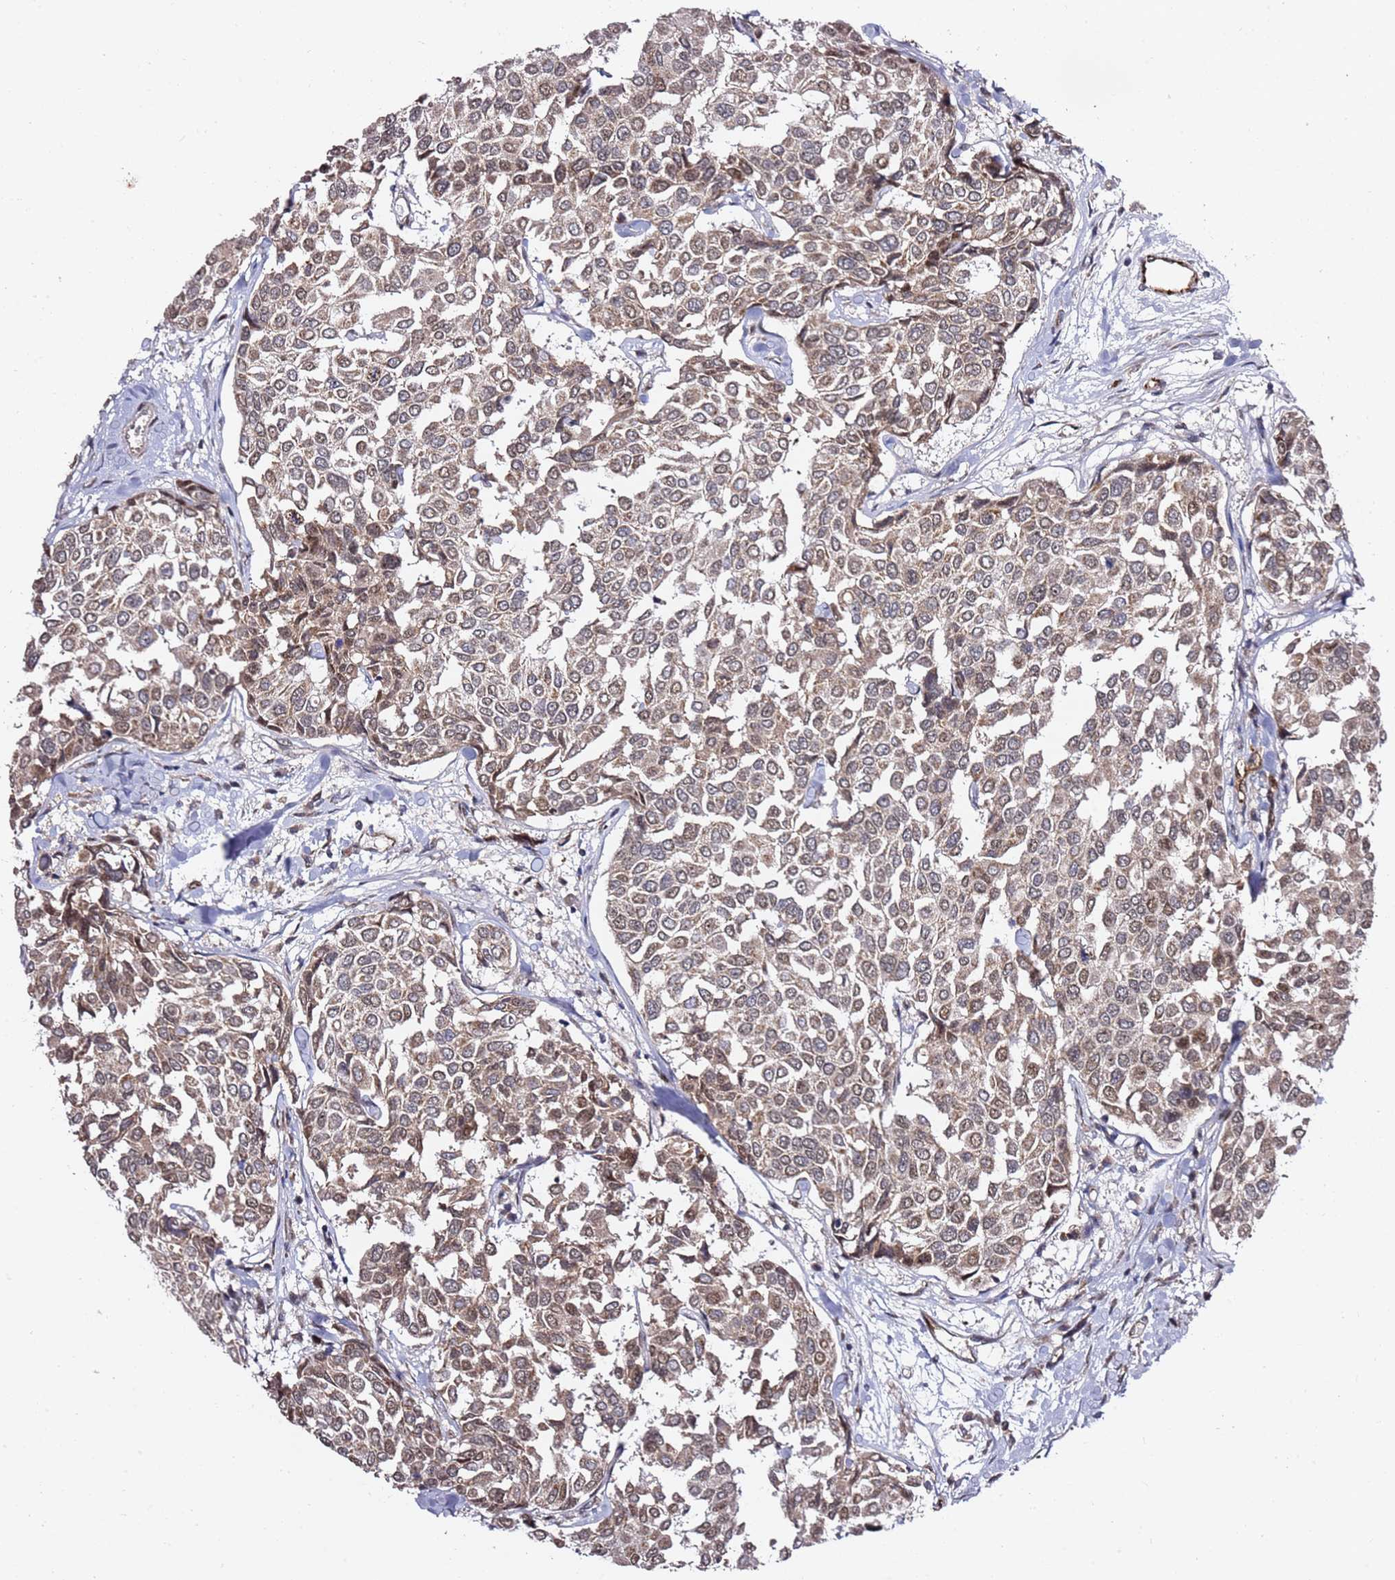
{"staining": {"intensity": "moderate", "quantity": ">75%", "location": "cytoplasmic/membranous,nuclear"}, "tissue": "breast cancer", "cell_type": "Tumor cells", "image_type": "cancer", "snomed": [{"axis": "morphology", "description": "Duct carcinoma"}, {"axis": "topography", "description": "Breast"}], "caption": "Immunohistochemical staining of human infiltrating ductal carcinoma (breast) displays medium levels of moderate cytoplasmic/membranous and nuclear expression in about >75% of tumor cells.", "gene": "TP53AIP1", "patient": {"sex": "female", "age": 55}}